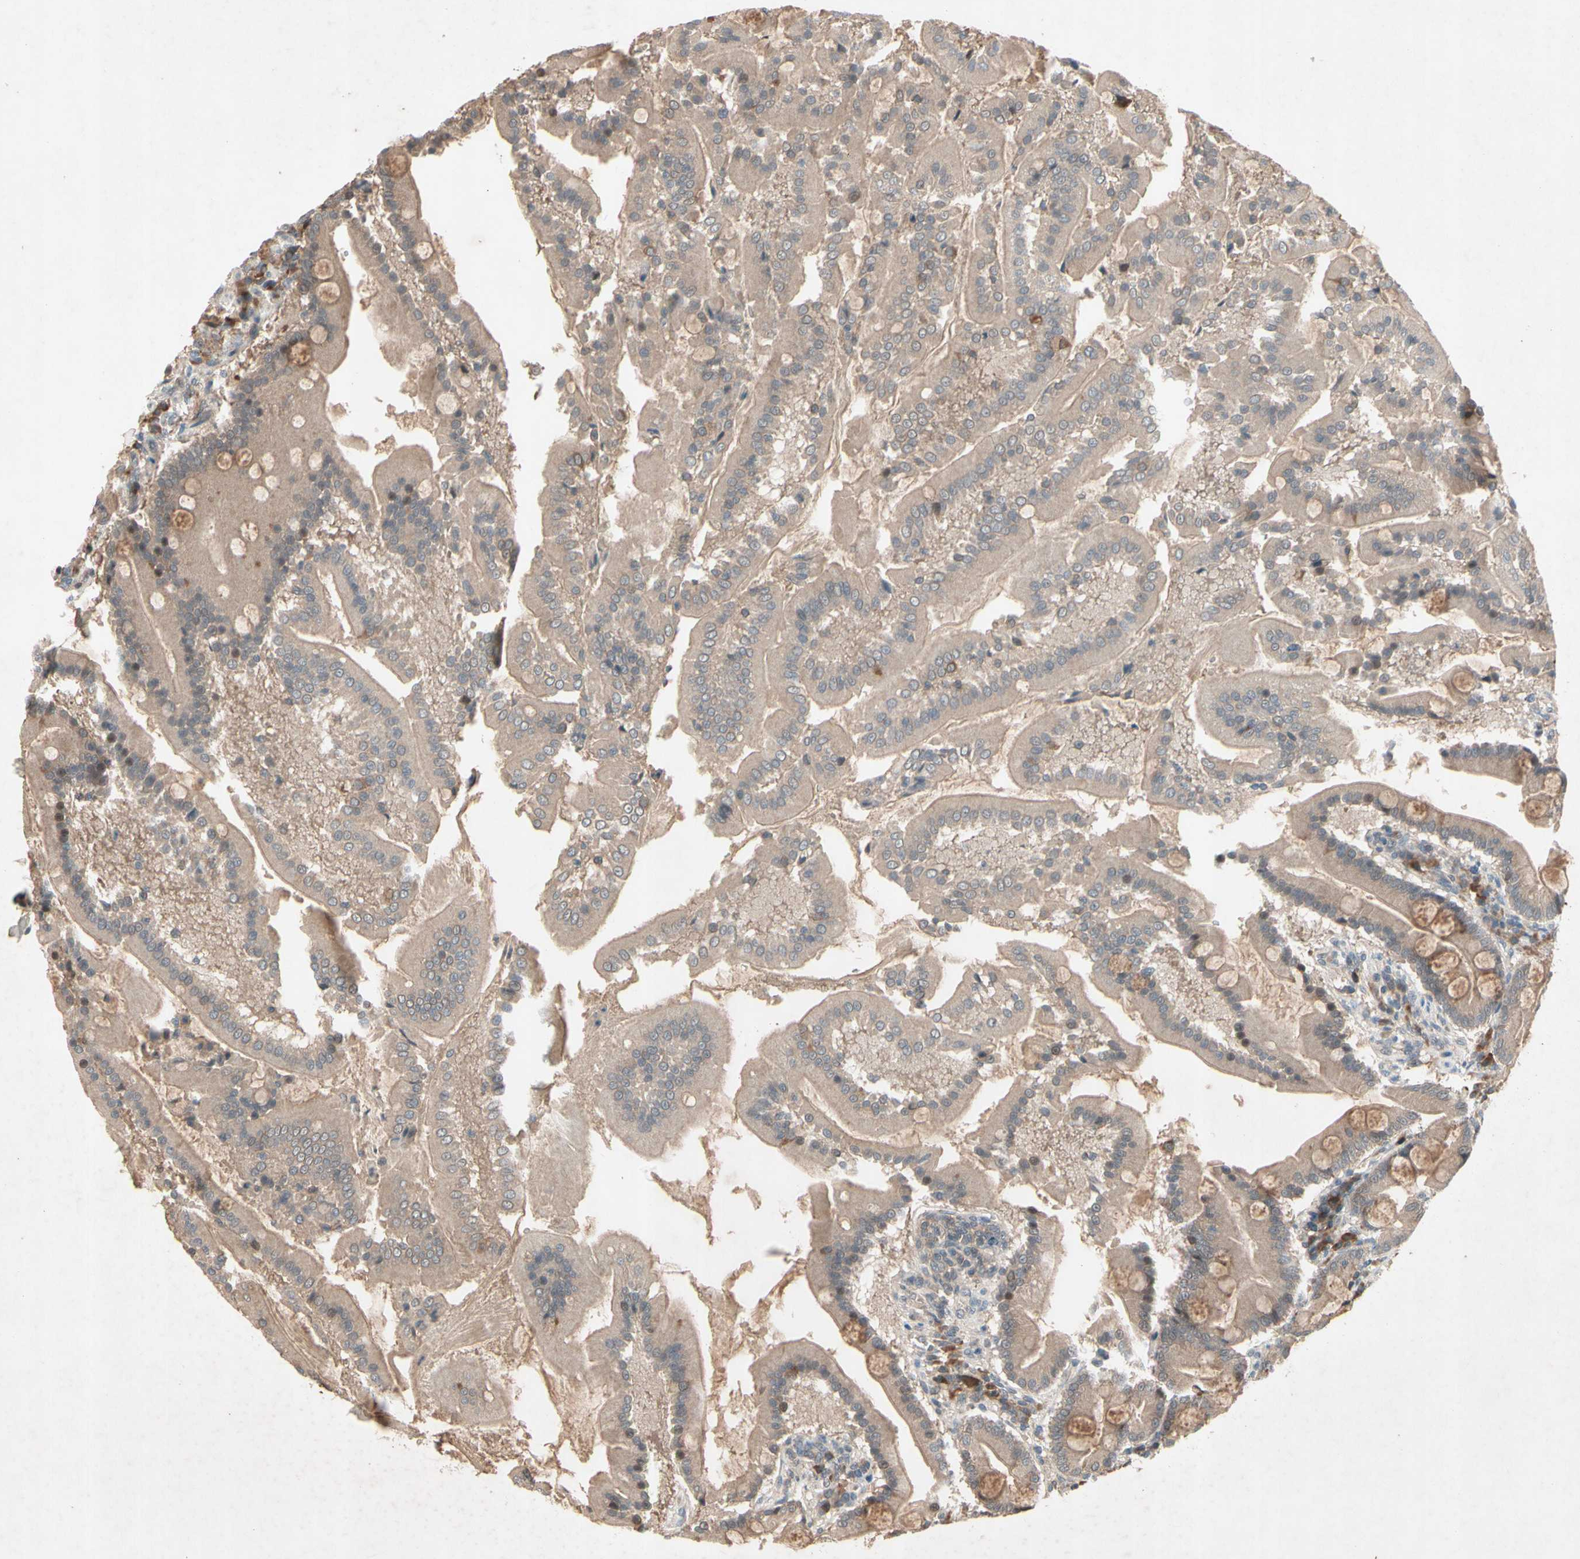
{"staining": {"intensity": "moderate", "quantity": ">75%", "location": "cytoplasmic/membranous"}, "tissue": "duodenum", "cell_type": "Glandular cells", "image_type": "normal", "snomed": [{"axis": "morphology", "description": "Normal tissue, NOS"}, {"axis": "topography", "description": "Duodenum"}], "caption": "Moderate cytoplasmic/membranous positivity is identified in about >75% of glandular cells in normal duodenum.", "gene": "NSF", "patient": {"sex": "male", "age": 50}}